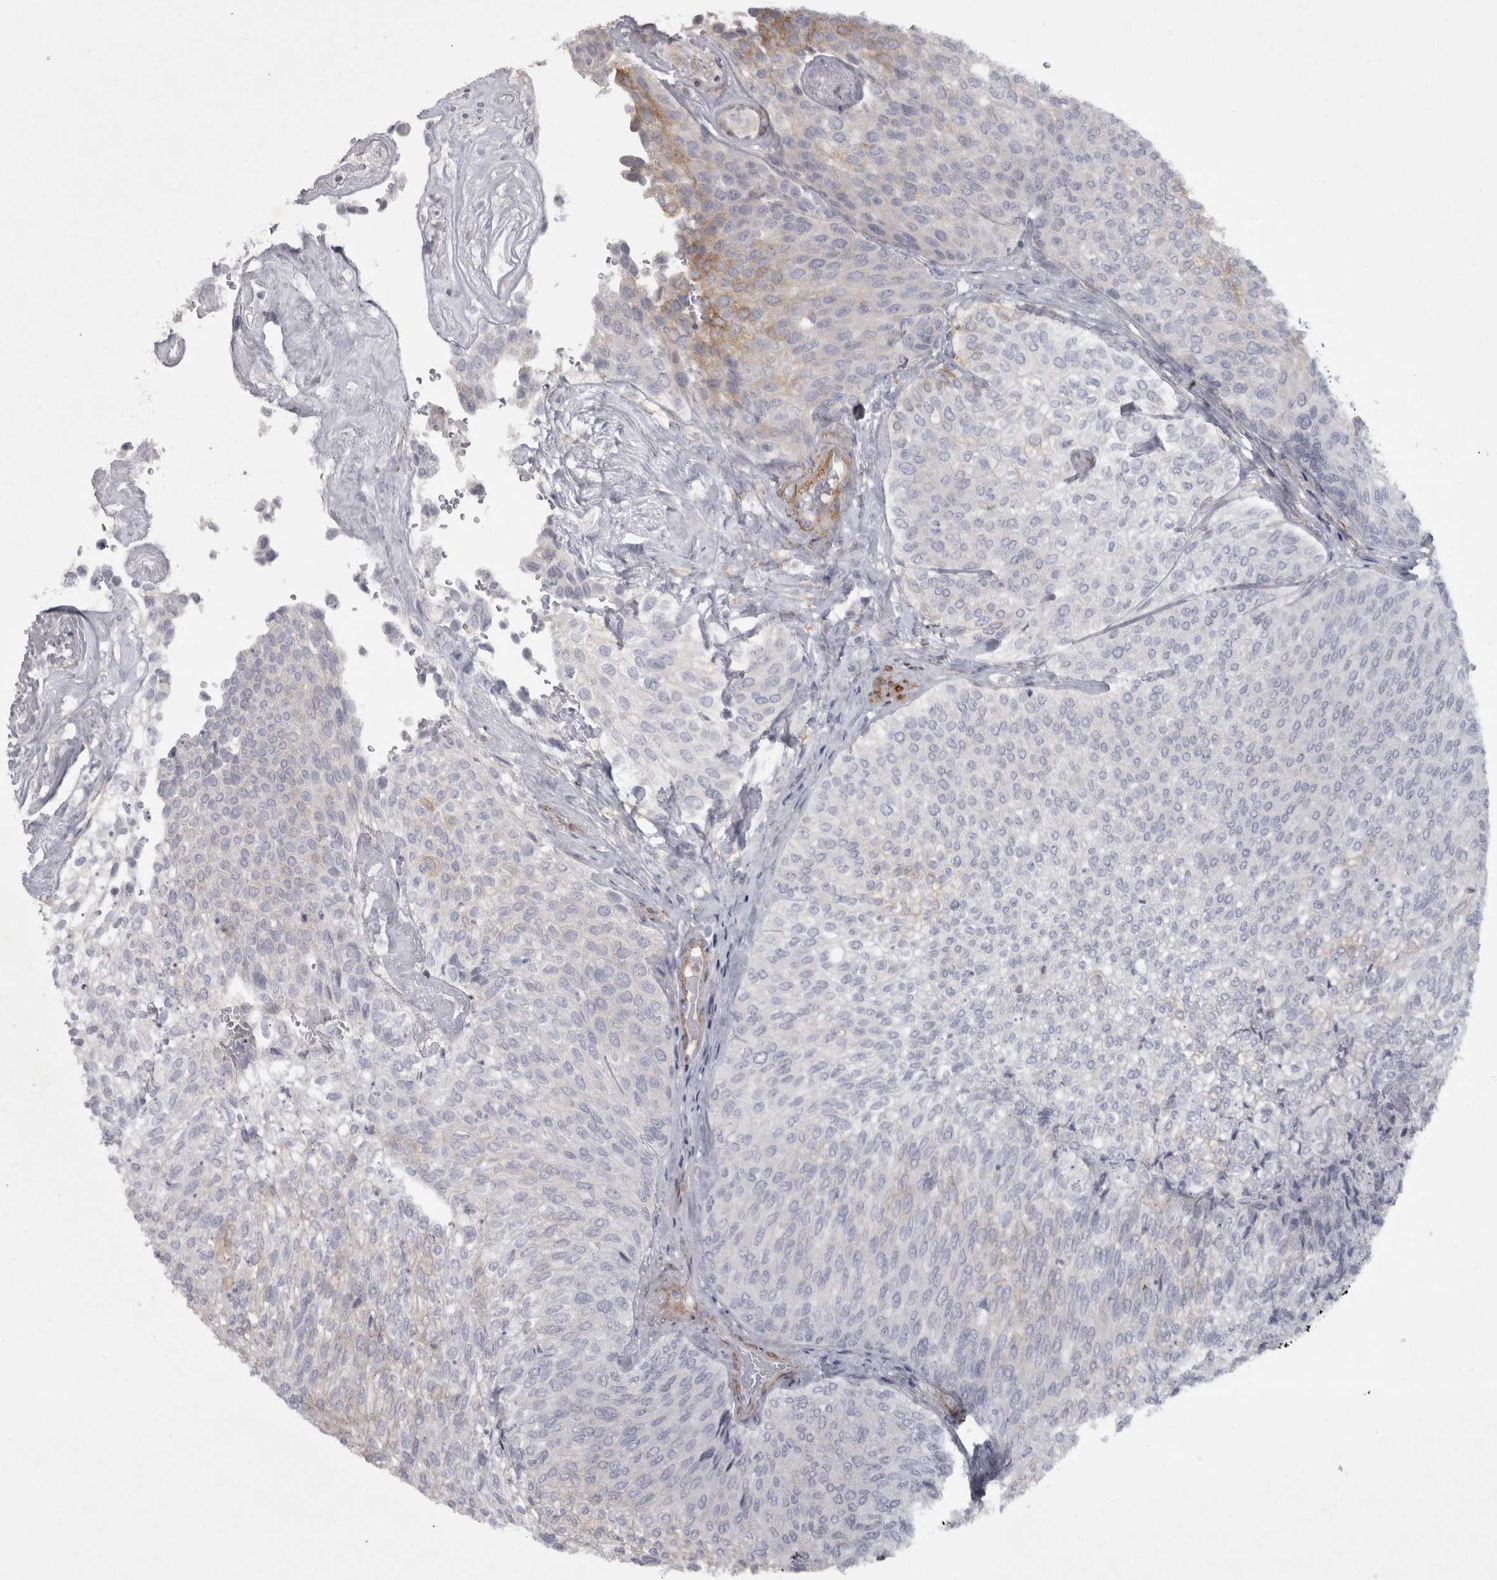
{"staining": {"intensity": "weak", "quantity": "<25%", "location": "cytoplasmic/membranous"}, "tissue": "urothelial cancer", "cell_type": "Tumor cells", "image_type": "cancer", "snomed": [{"axis": "morphology", "description": "Urothelial carcinoma, Low grade"}, {"axis": "topography", "description": "Urinary bladder"}], "caption": "An immunohistochemistry photomicrograph of low-grade urothelial carcinoma is shown. There is no staining in tumor cells of low-grade urothelial carcinoma.", "gene": "PPP1R12B", "patient": {"sex": "female", "age": 79}}